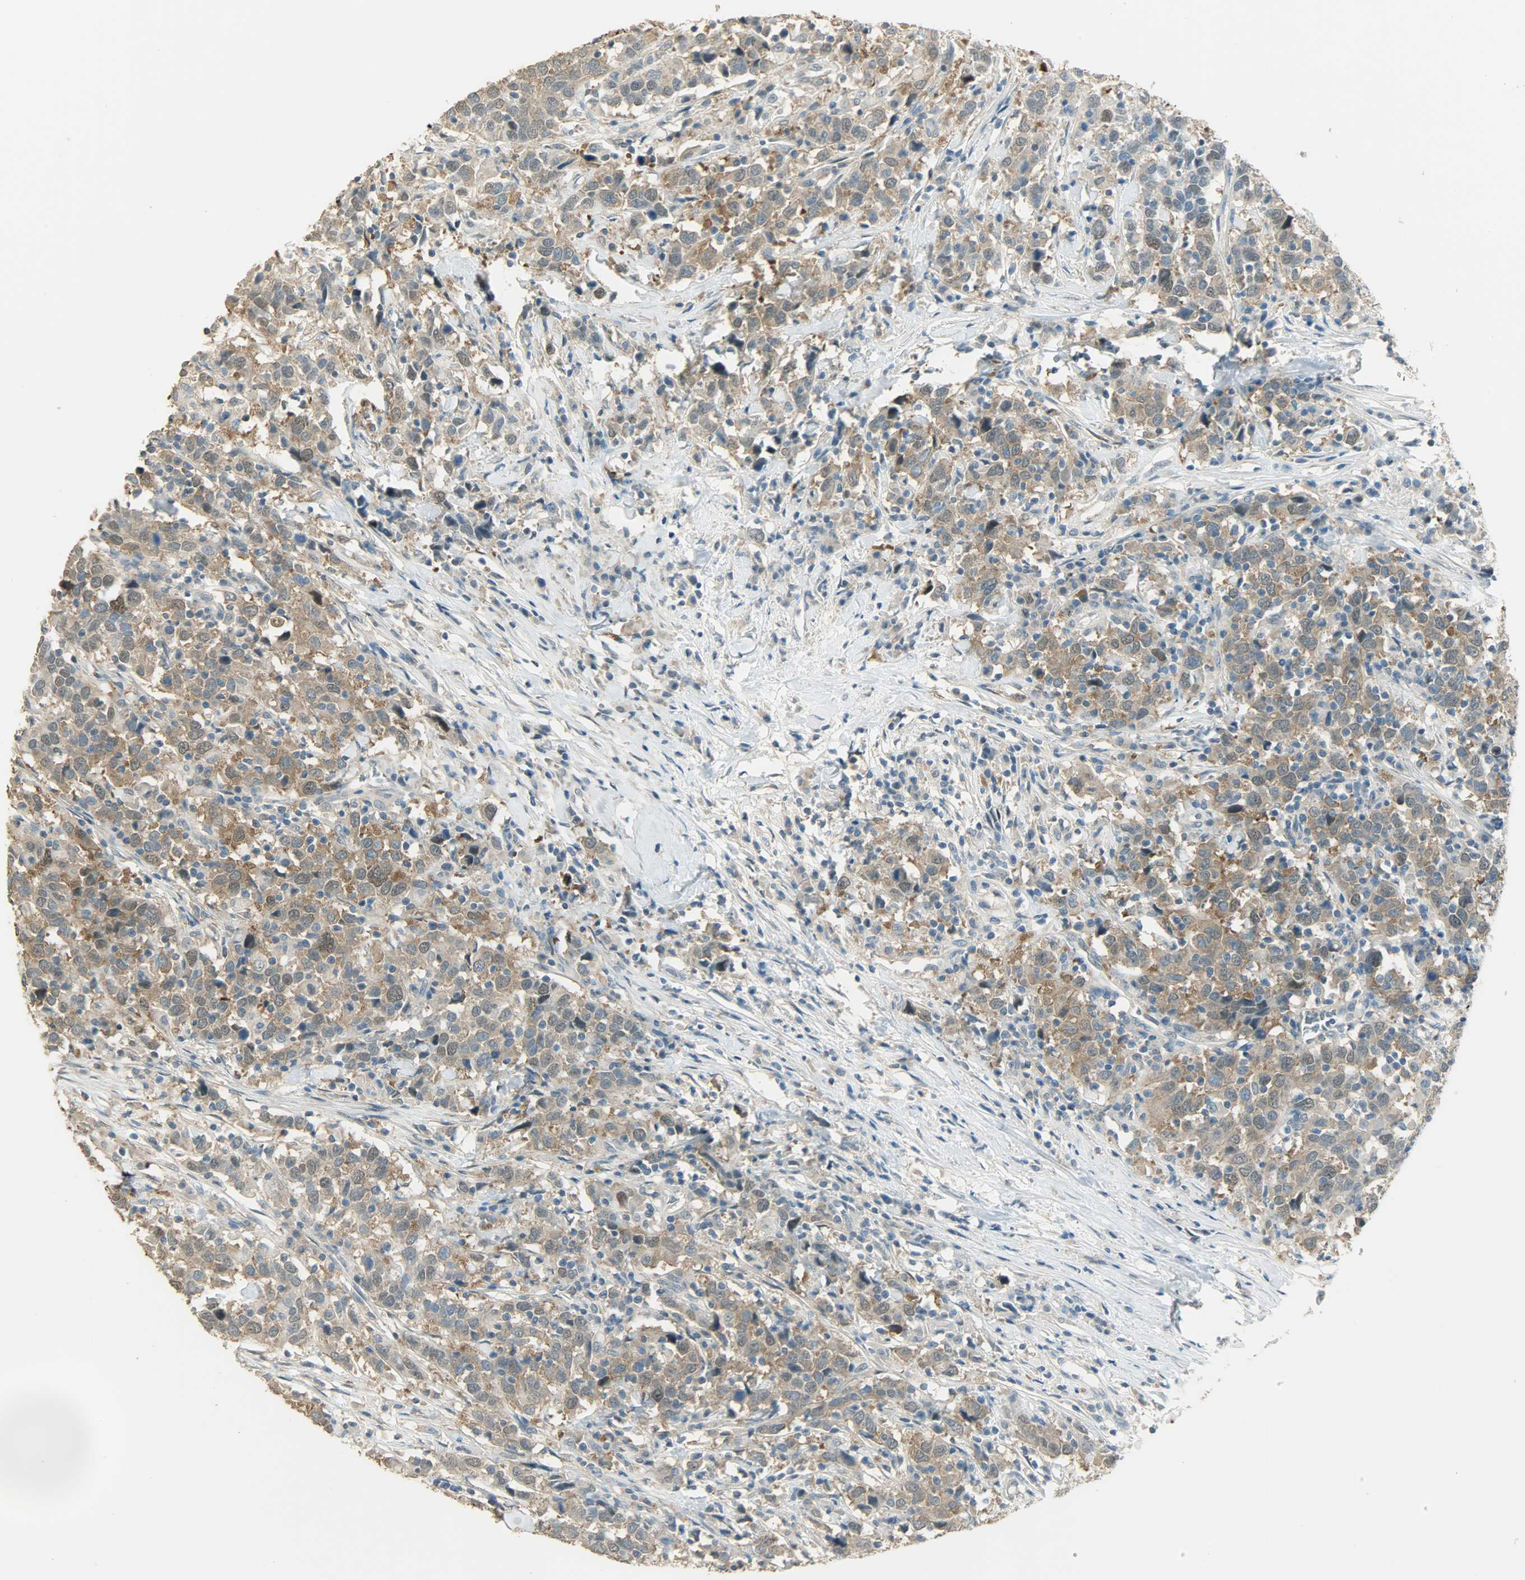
{"staining": {"intensity": "moderate", "quantity": ">75%", "location": "cytoplasmic/membranous"}, "tissue": "urothelial cancer", "cell_type": "Tumor cells", "image_type": "cancer", "snomed": [{"axis": "morphology", "description": "Urothelial carcinoma, High grade"}, {"axis": "topography", "description": "Urinary bladder"}], "caption": "About >75% of tumor cells in urothelial cancer show moderate cytoplasmic/membranous protein expression as visualized by brown immunohistochemical staining.", "gene": "PRMT5", "patient": {"sex": "male", "age": 61}}